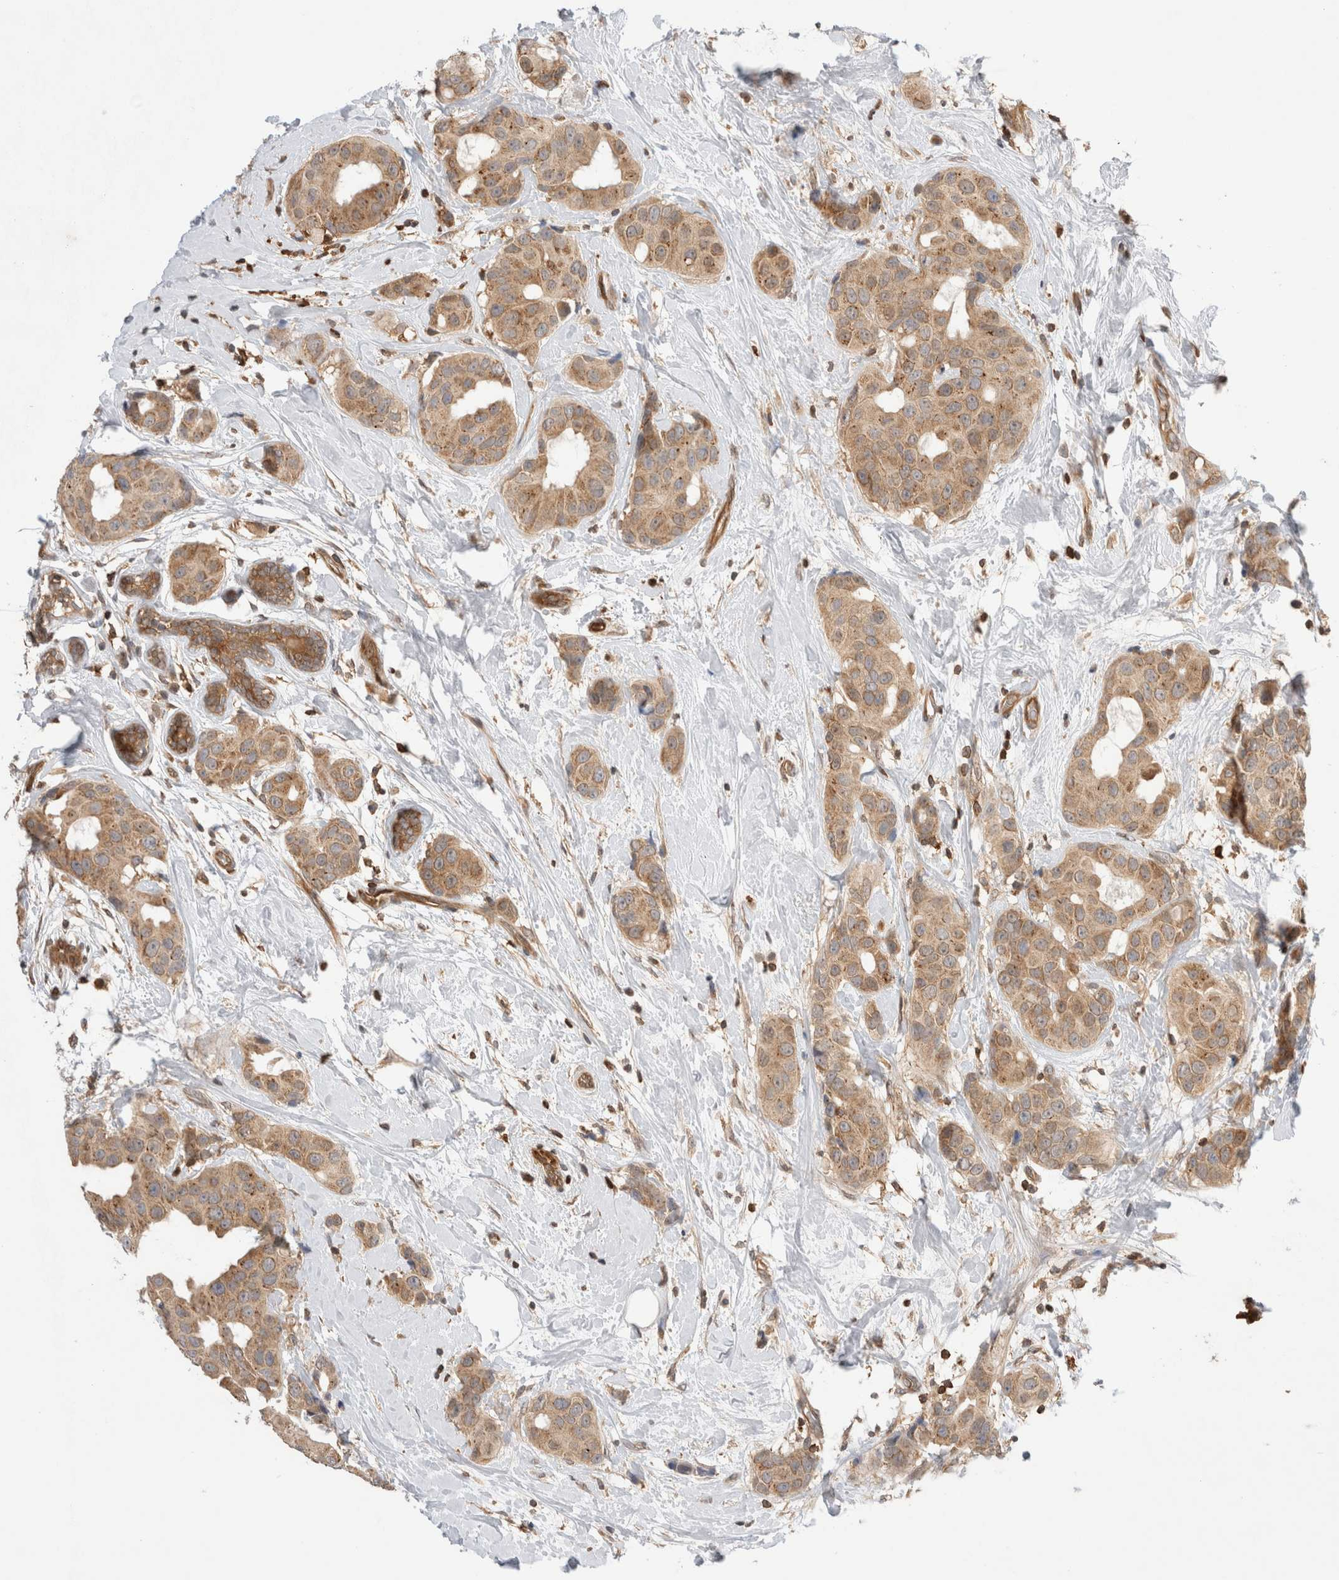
{"staining": {"intensity": "moderate", "quantity": ">75%", "location": "cytoplasmic/membranous"}, "tissue": "breast cancer", "cell_type": "Tumor cells", "image_type": "cancer", "snomed": [{"axis": "morphology", "description": "Normal tissue, NOS"}, {"axis": "morphology", "description": "Duct carcinoma"}, {"axis": "topography", "description": "Breast"}], "caption": "Moderate cytoplasmic/membranous protein positivity is identified in about >75% of tumor cells in breast invasive ductal carcinoma.", "gene": "NFKB1", "patient": {"sex": "female", "age": 39}}